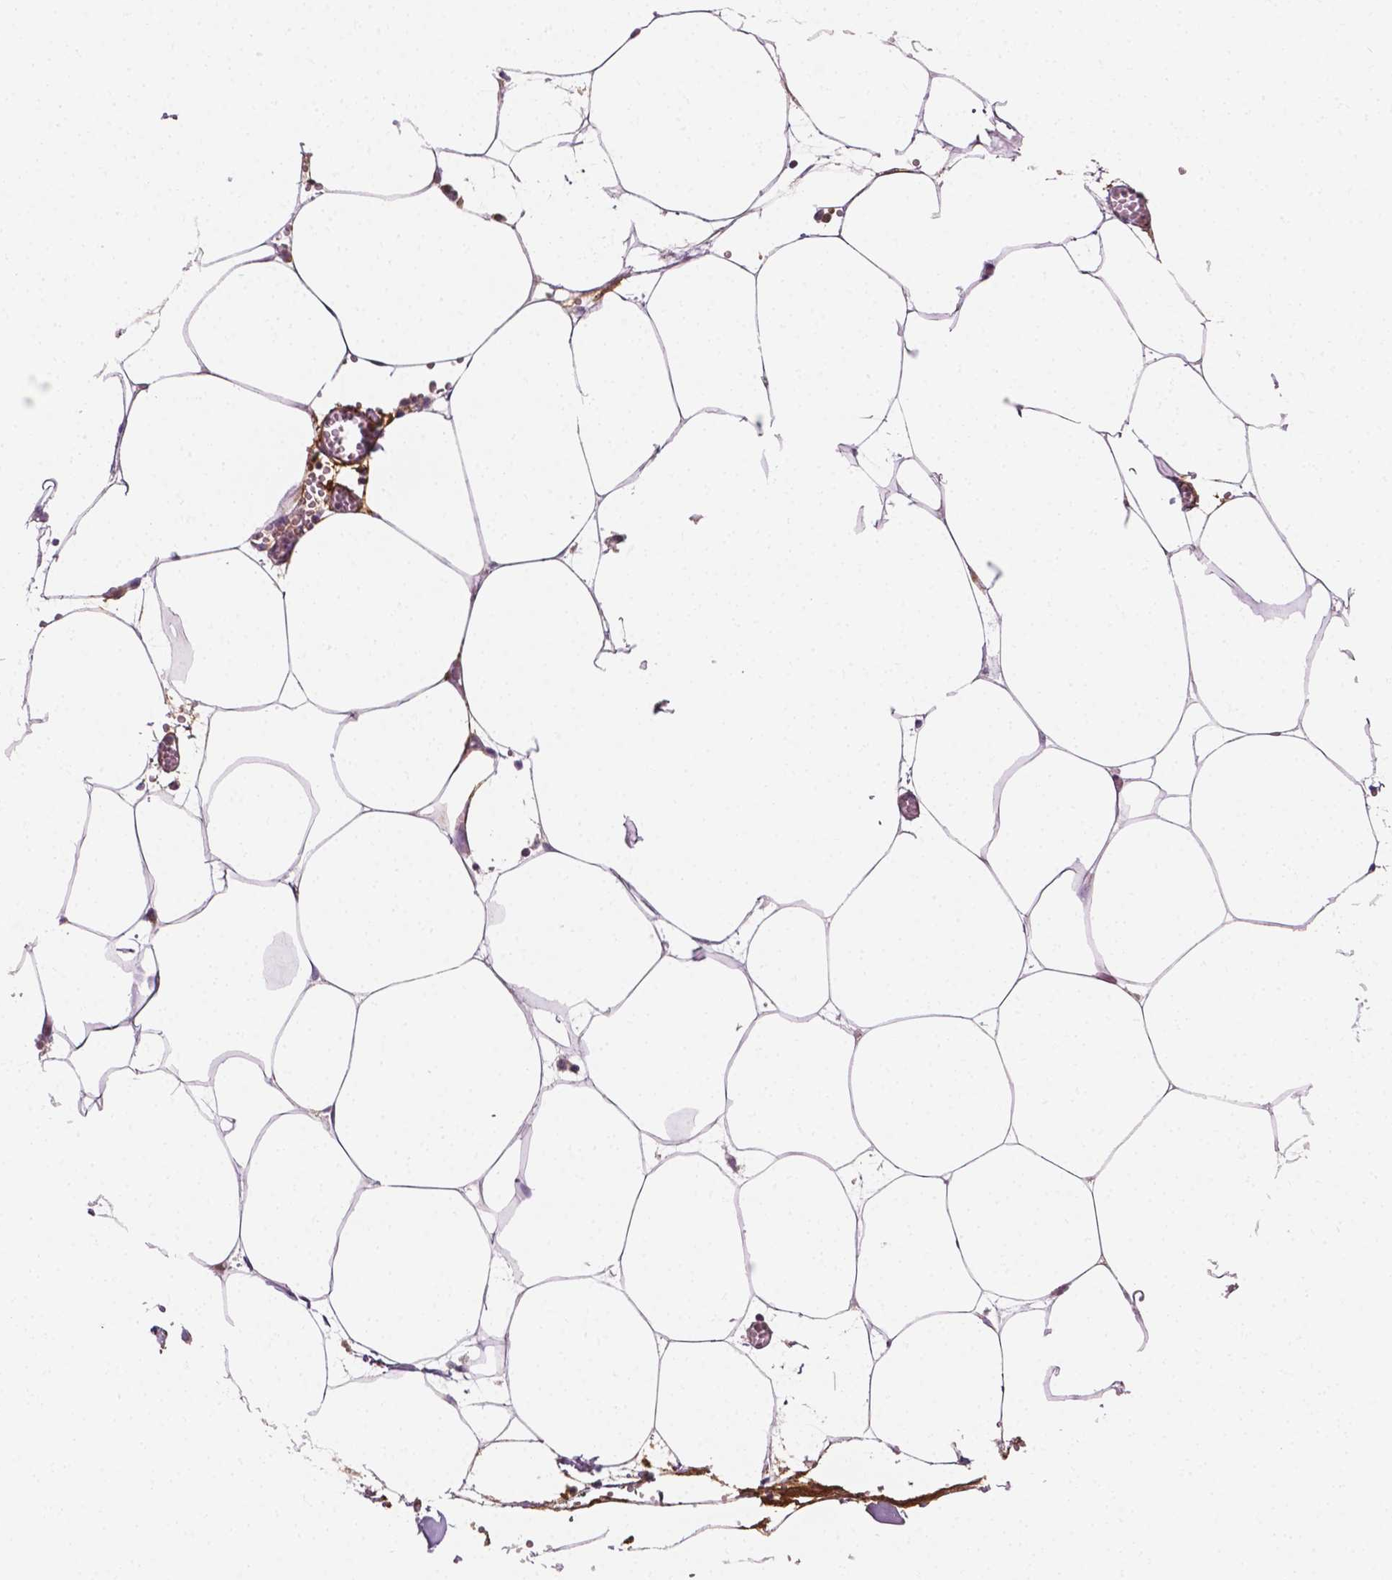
{"staining": {"intensity": "negative", "quantity": "none", "location": "none"}, "tissue": "adipose tissue", "cell_type": "Adipocytes", "image_type": "normal", "snomed": [{"axis": "morphology", "description": "Normal tissue, NOS"}, {"axis": "topography", "description": "Adipose tissue"}, {"axis": "topography", "description": "Pancreas"}, {"axis": "topography", "description": "Peripheral nerve tissue"}], "caption": "Immunohistochemistry (IHC) image of normal adipose tissue: human adipose tissue stained with DAB (3,3'-diaminobenzidine) demonstrates no significant protein staining in adipocytes.", "gene": "PTX3", "patient": {"sex": "female", "age": 58}}